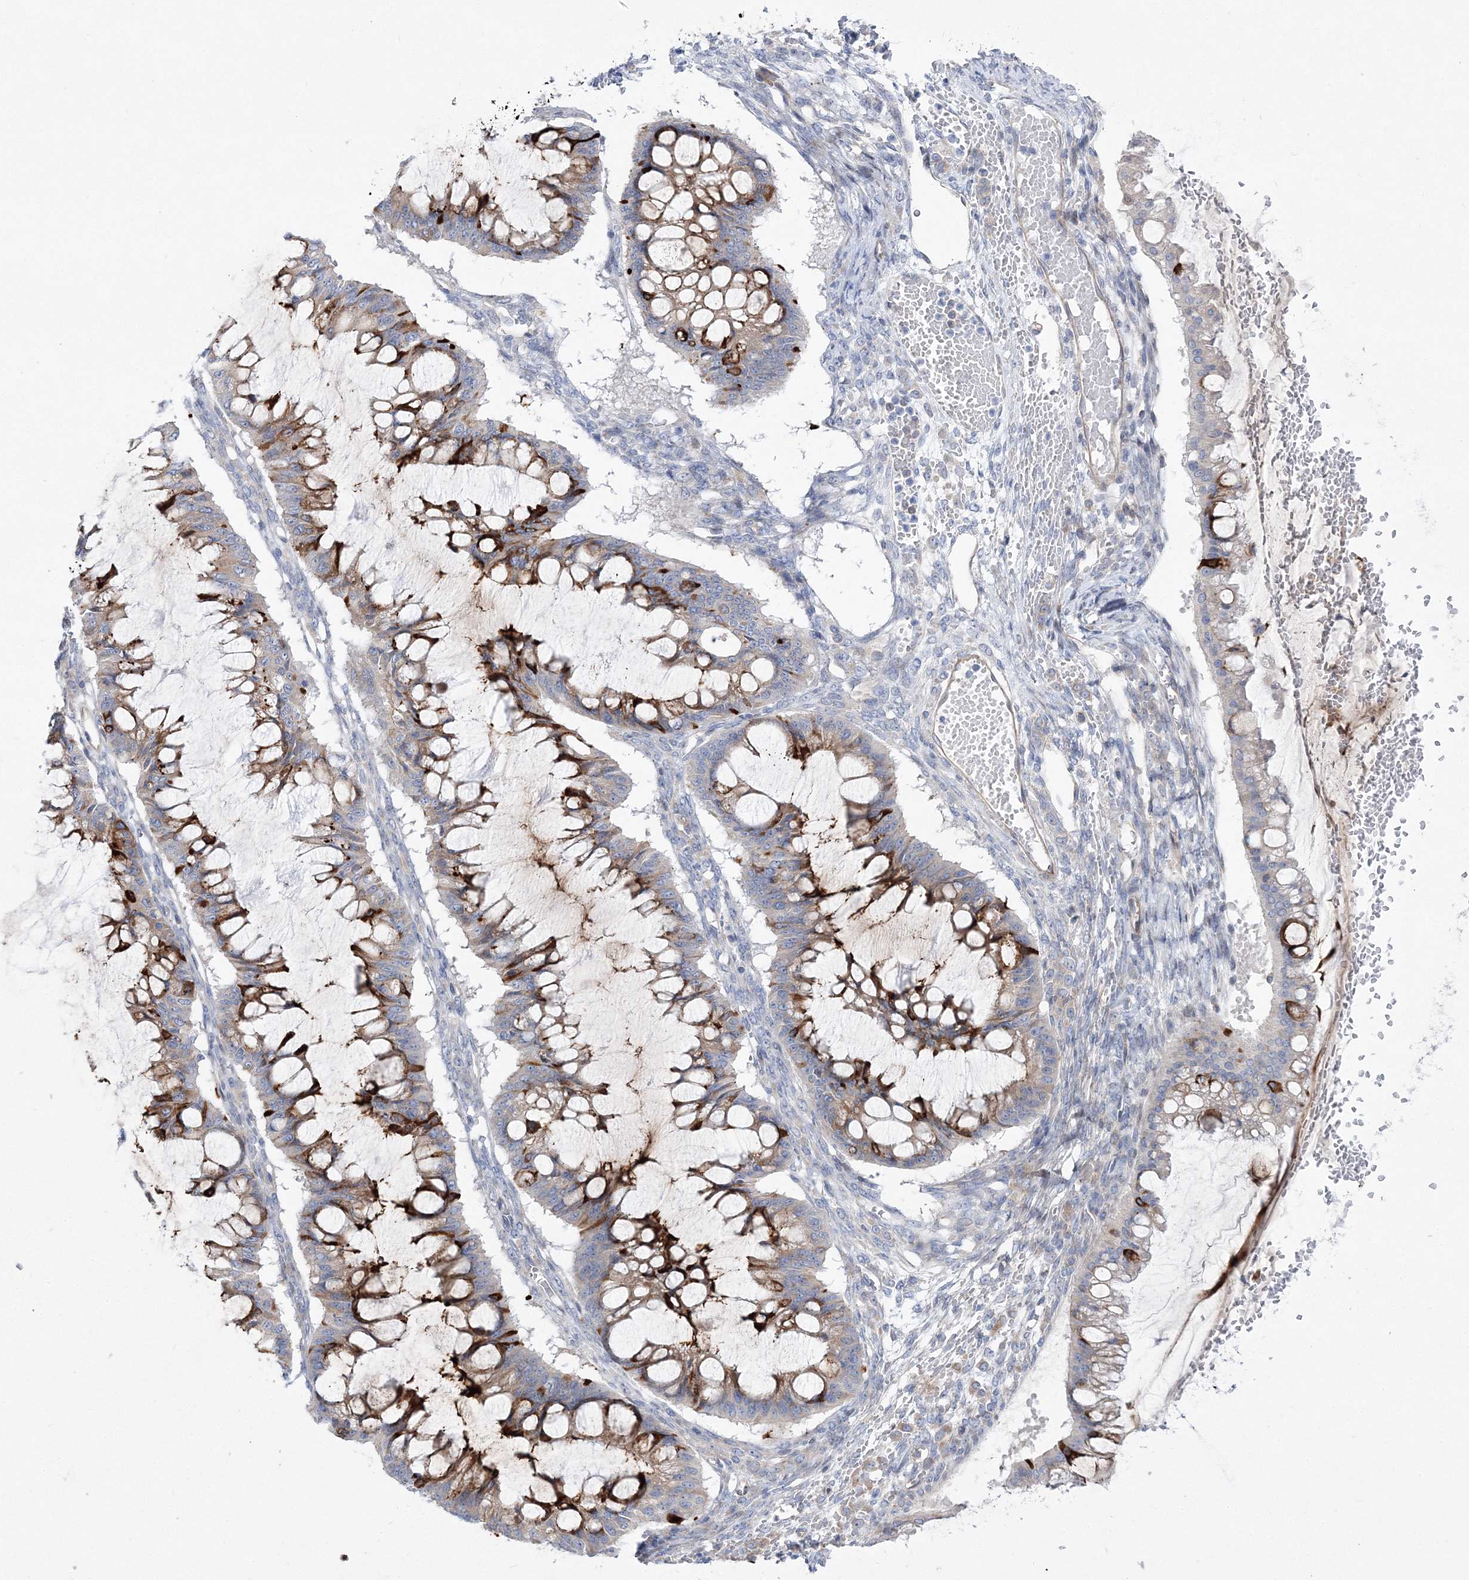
{"staining": {"intensity": "strong", "quantity": "25%-75%", "location": "cytoplasmic/membranous"}, "tissue": "ovarian cancer", "cell_type": "Tumor cells", "image_type": "cancer", "snomed": [{"axis": "morphology", "description": "Cystadenocarcinoma, mucinous, NOS"}, {"axis": "topography", "description": "Ovary"}], "caption": "Protein staining shows strong cytoplasmic/membranous expression in approximately 25%-75% of tumor cells in mucinous cystadenocarcinoma (ovarian). Nuclei are stained in blue.", "gene": "ARHGAP32", "patient": {"sex": "female", "age": 73}}